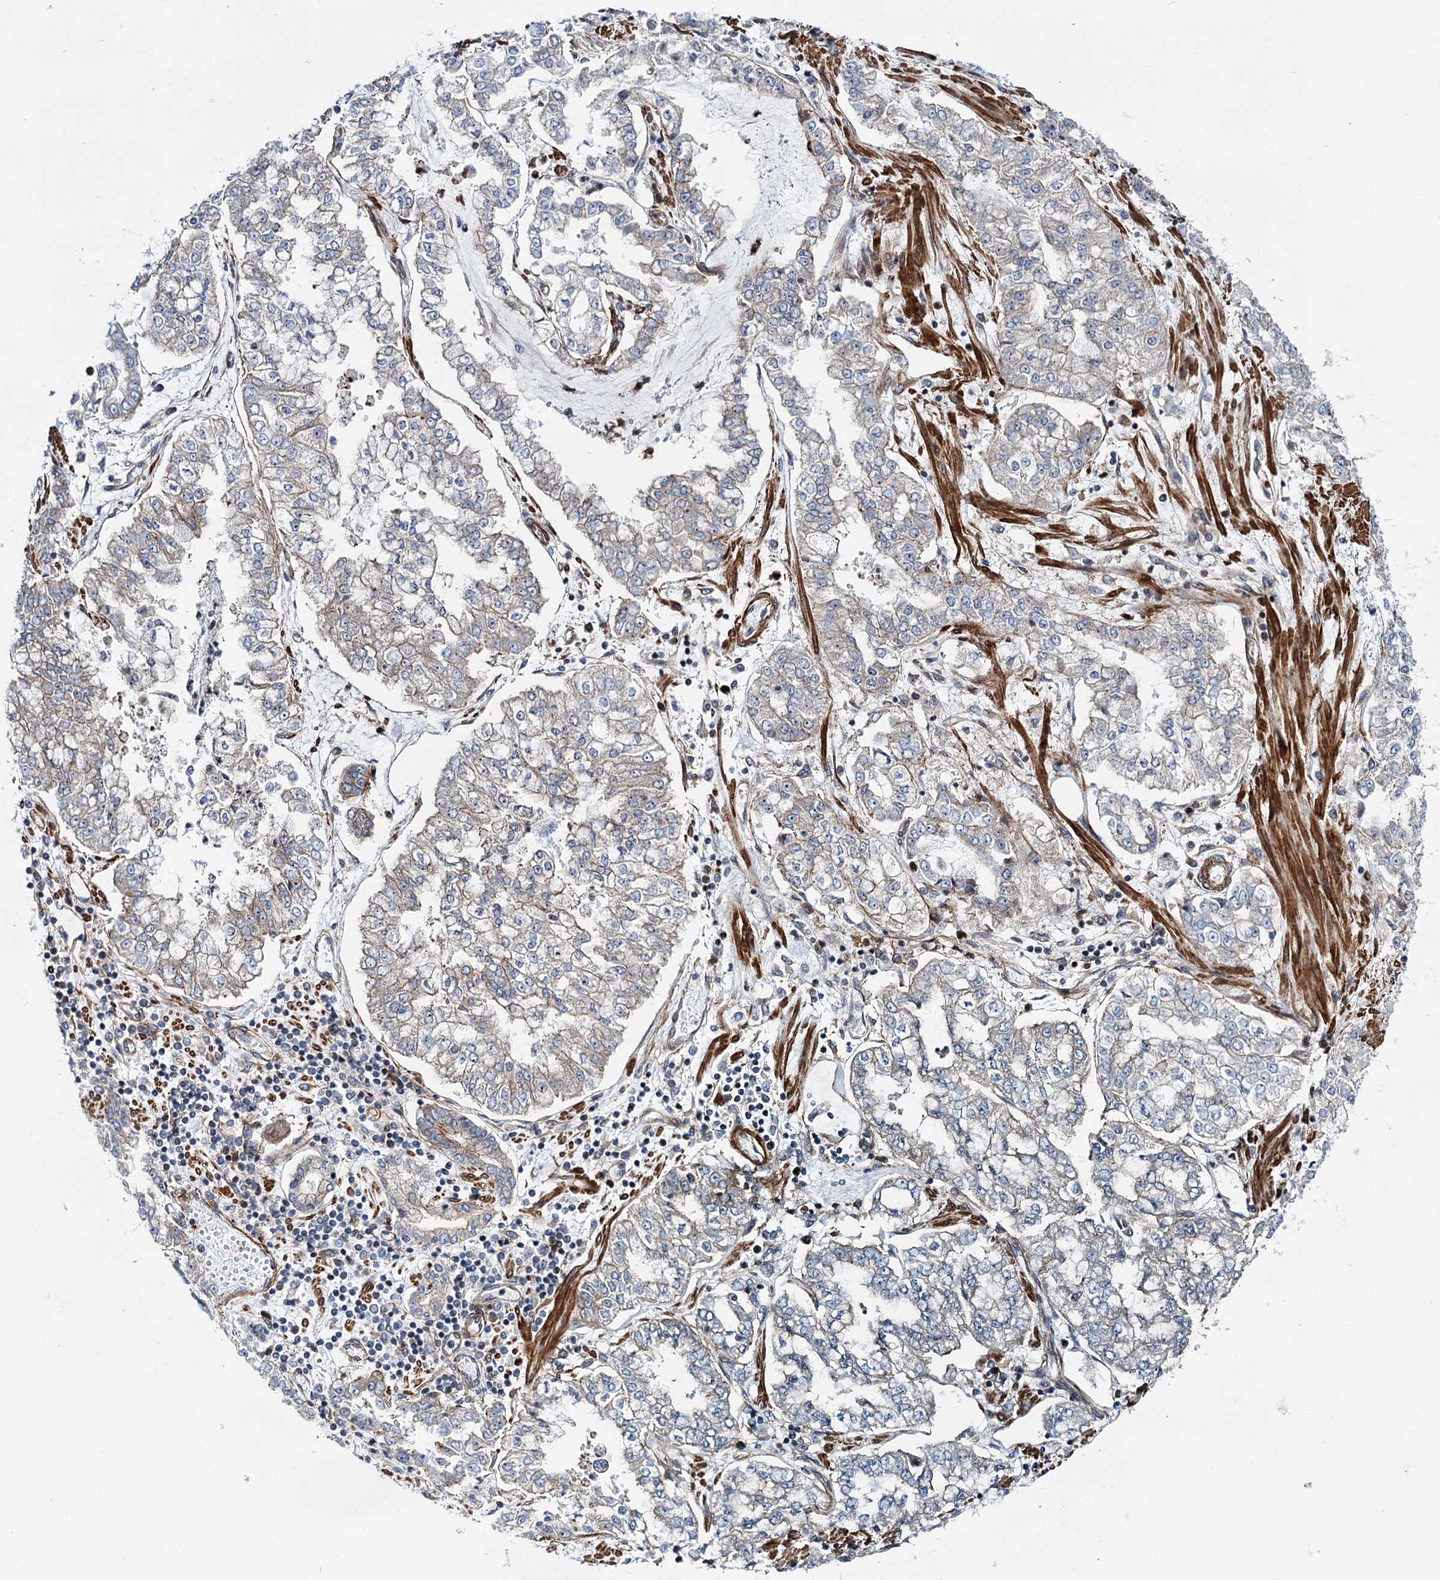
{"staining": {"intensity": "weak", "quantity": "<25%", "location": "cytoplasmic/membranous"}, "tissue": "stomach cancer", "cell_type": "Tumor cells", "image_type": "cancer", "snomed": [{"axis": "morphology", "description": "Adenocarcinoma, NOS"}, {"axis": "topography", "description": "Stomach"}], "caption": "Tumor cells are negative for protein expression in human stomach cancer. The staining was performed using DAB (3,3'-diaminobenzidine) to visualize the protein expression in brown, while the nuclei were stained in blue with hematoxylin (Magnification: 20x).", "gene": "THAP9", "patient": {"sex": "male", "age": 76}}